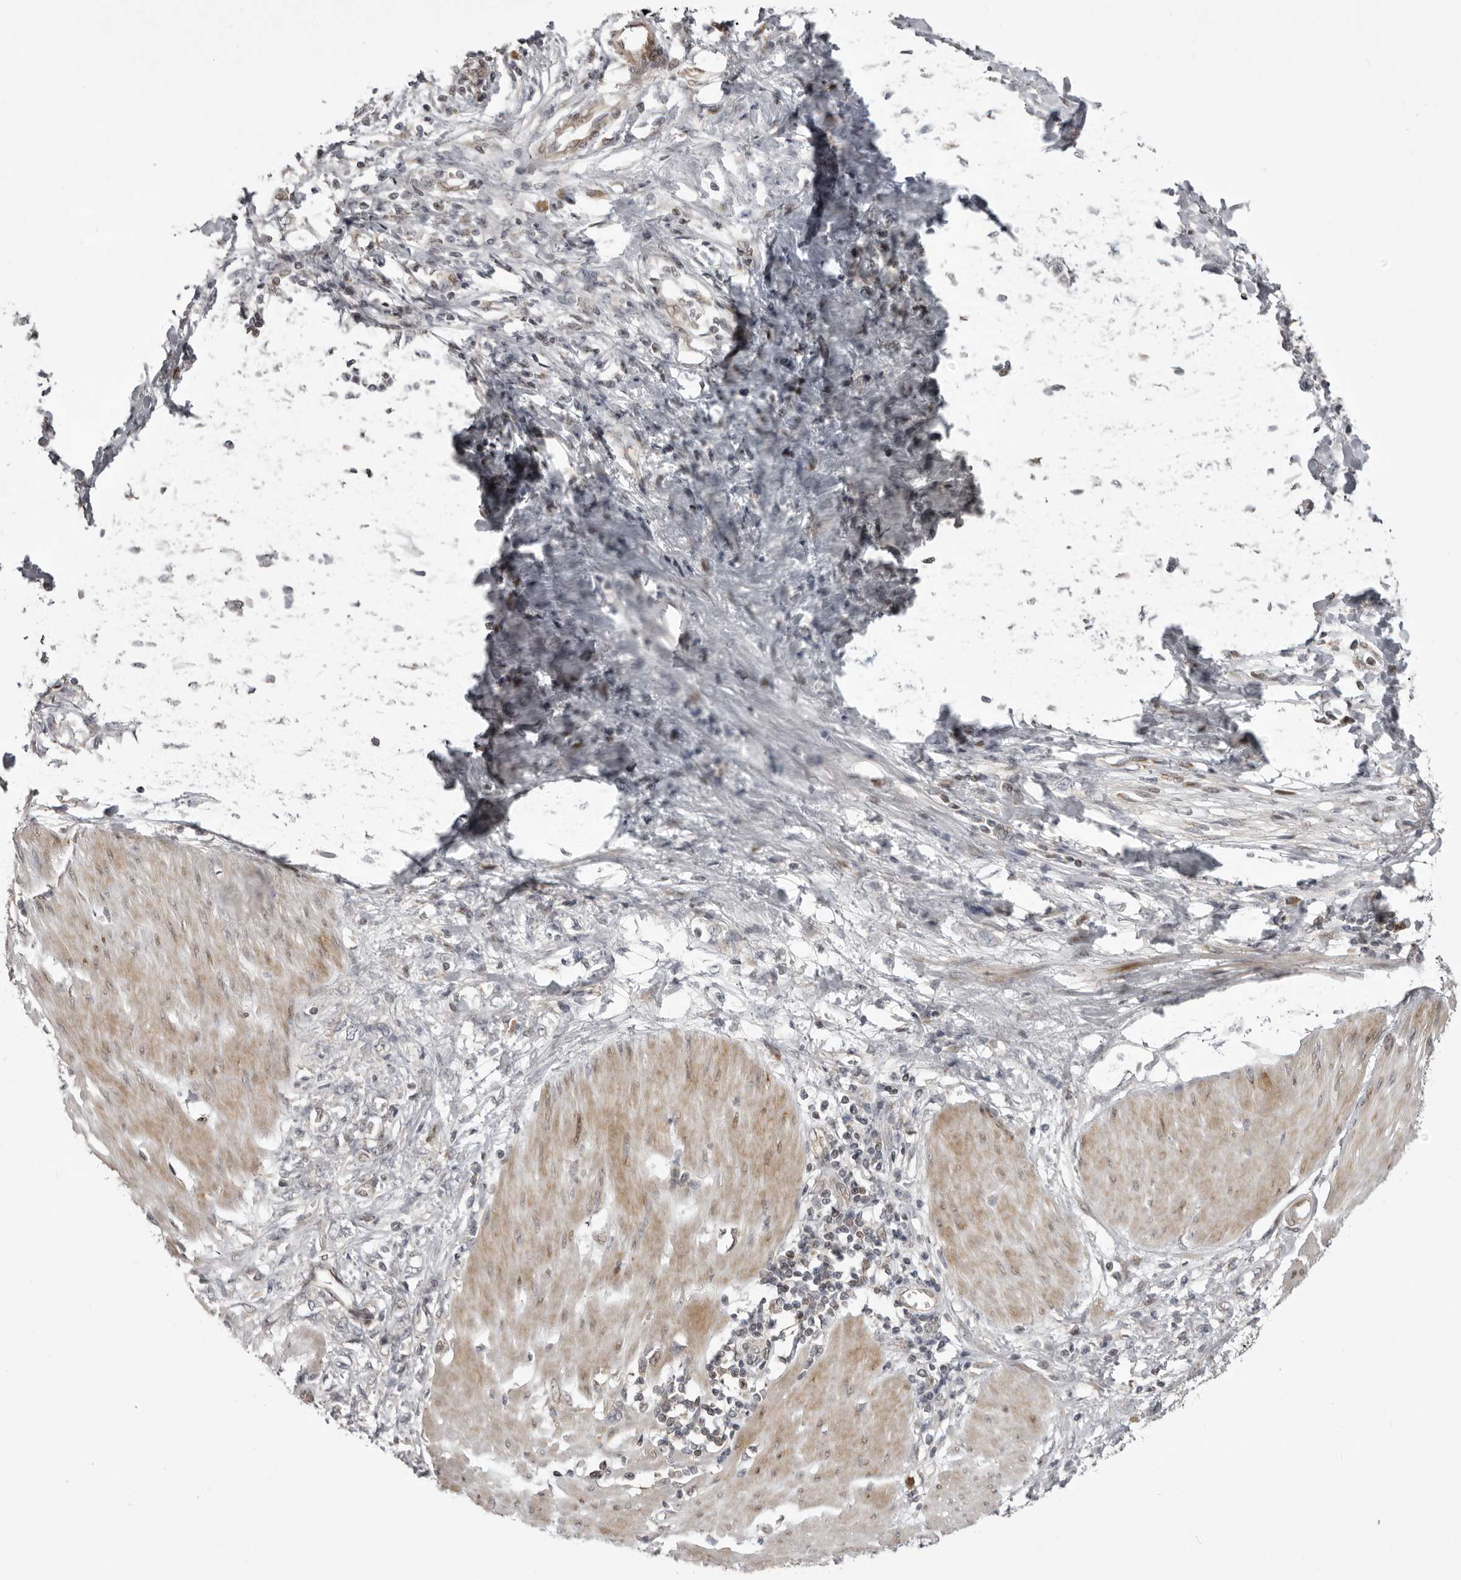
{"staining": {"intensity": "negative", "quantity": "none", "location": "none"}, "tissue": "stomach cancer", "cell_type": "Tumor cells", "image_type": "cancer", "snomed": [{"axis": "morphology", "description": "Adenocarcinoma, NOS"}, {"axis": "topography", "description": "Stomach"}], "caption": "High power microscopy image of an immunohistochemistry (IHC) photomicrograph of stomach adenocarcinoma, revealing no significant expression in tumor cells.", "gene": "C1orf109", "patient": {"sex": "female", "age": 76}}